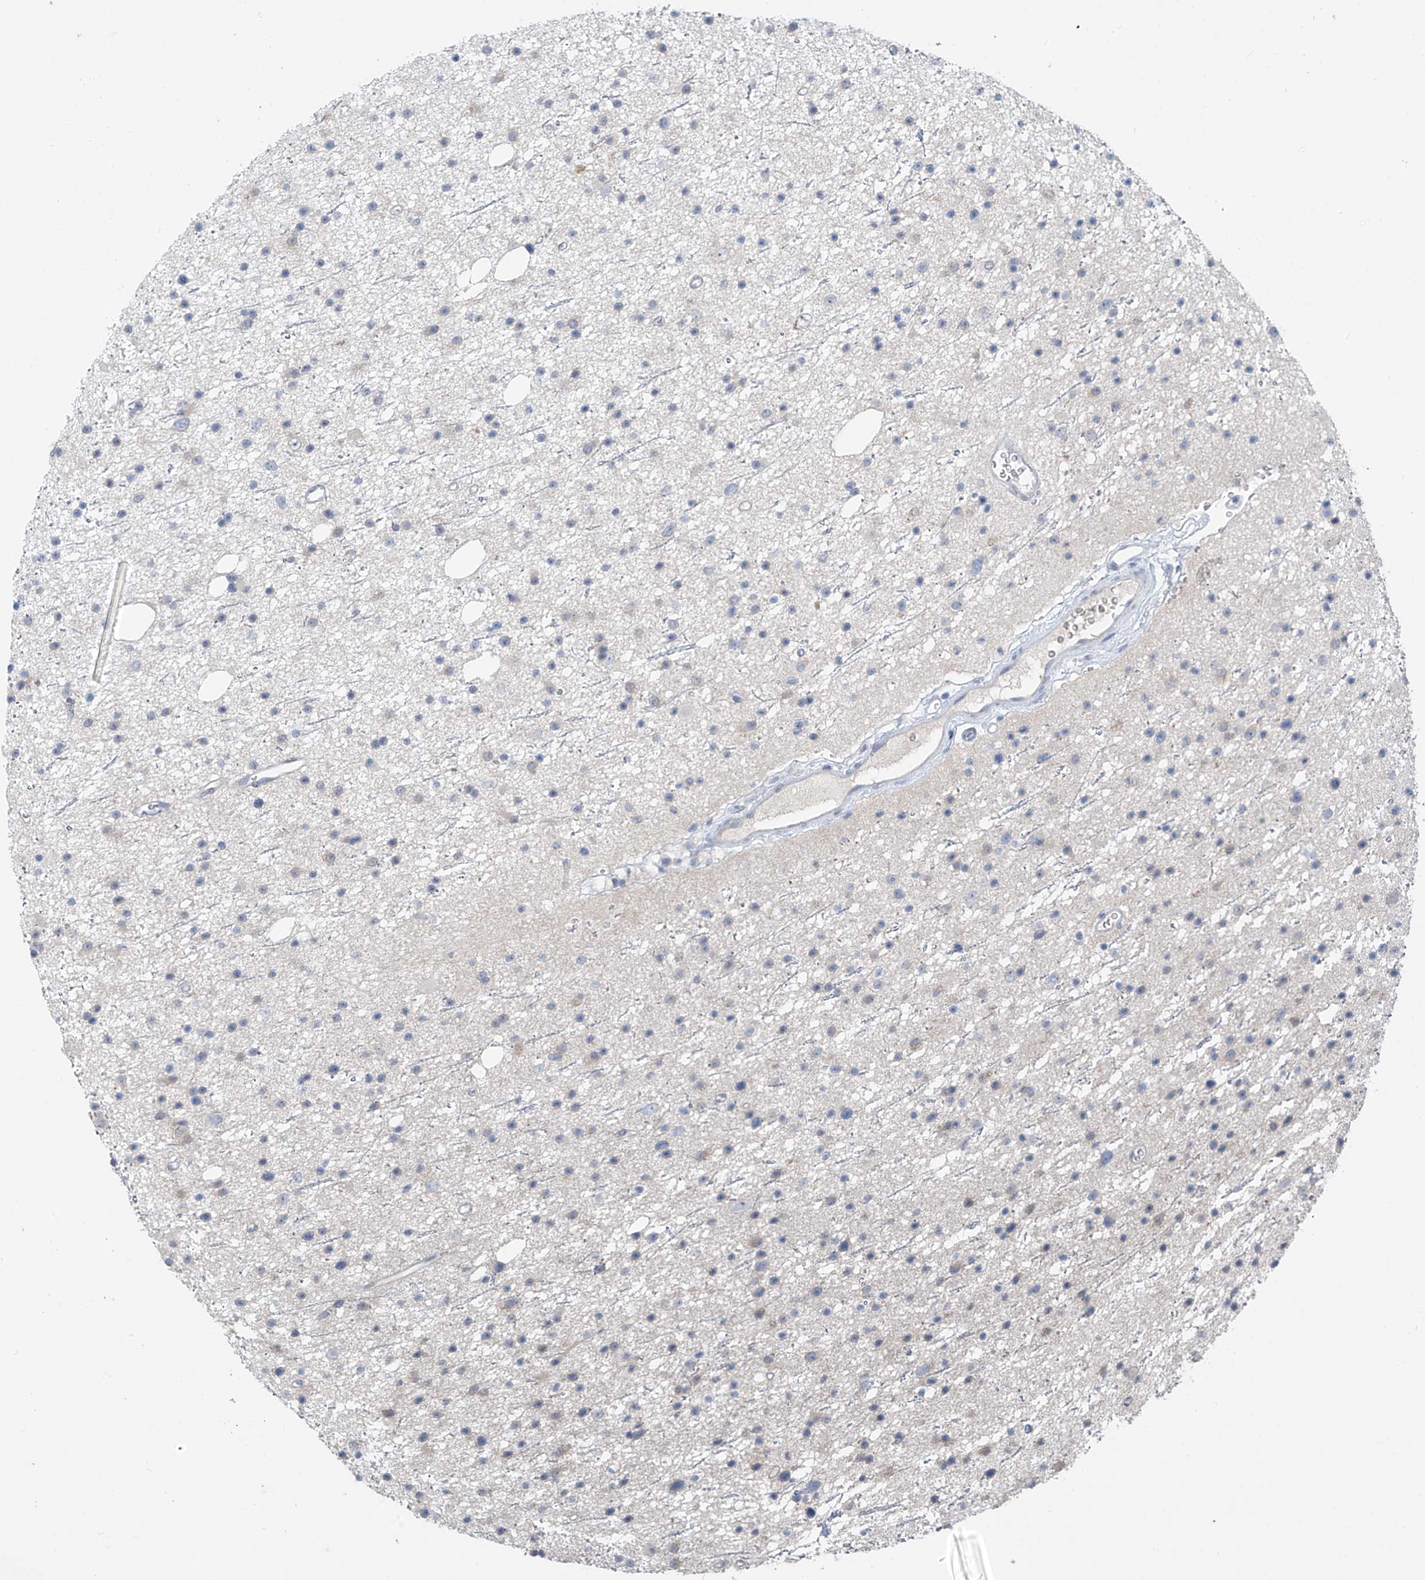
{"staining": {"intensity": "negative", "quantity": "none", "location": "none"}, "tissue": "glioma", "cell_type": "Tumor cells", "image_type": "cancer", "snomed": [{"axis": "morphology", "description": "Glioma, malignant, Low grade"}, {"axis": "topography", "description": "Cerebral cortex"}], "caption": "The immunohistochemistry (IHC) photomicrograph has no significant expression in tumor cells of low-grade glioma (malignant) tissue. The staining is performed using DAB (3,3'-diaminobenzidine) brown chromogen with nuclei counter-stained in using hematoxylin.", "gene": "CYP4V2", "patient": {"sex": "female", "age": 39}}